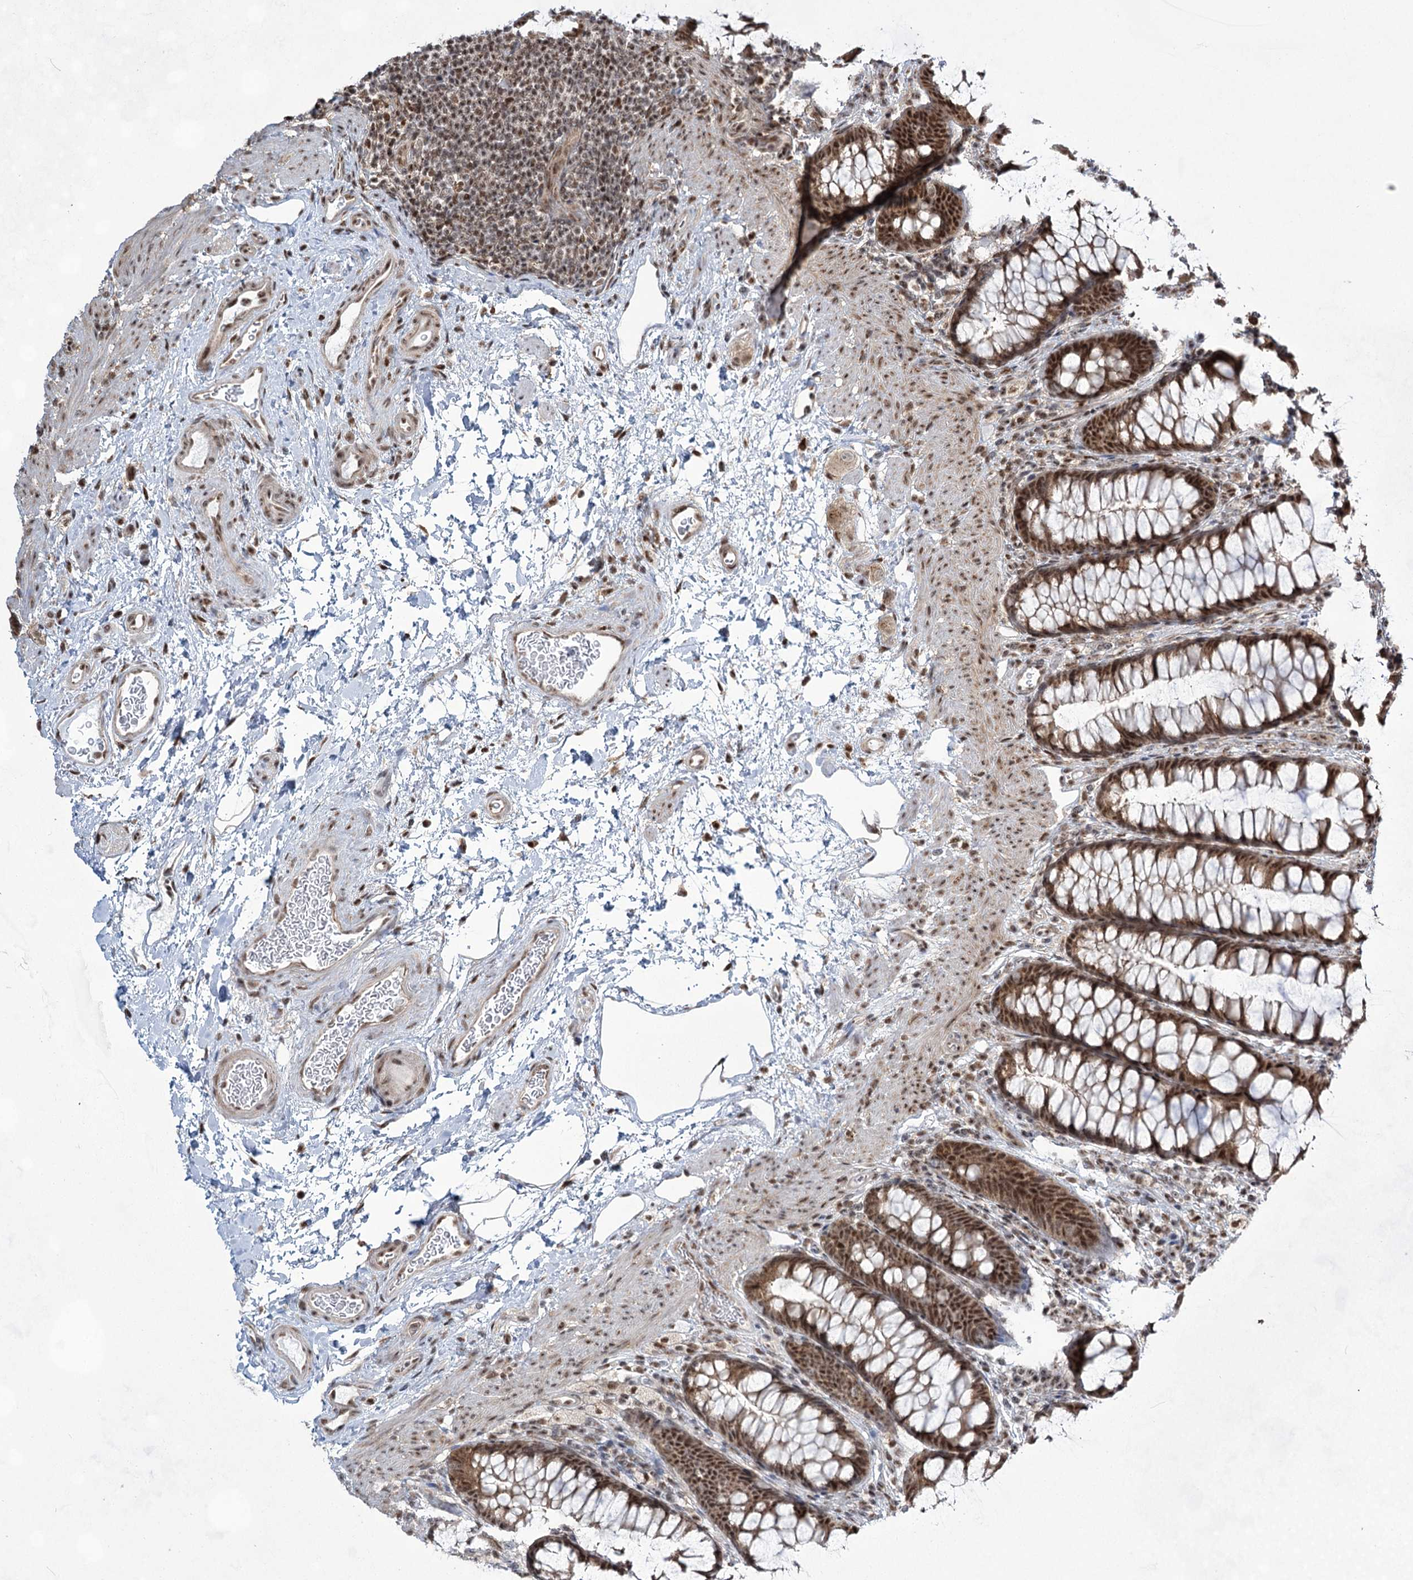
{"staining": {"intensity": "moderate", "quantity": ">75%", "location": "nuclear"}, "tissue": "colon", "cell_type": "Endothelial cells", "image_type": "normal", "snomed": [{"axis": "morphology", "description": "Normal tissue, NOS"}, {"axis": "topography", "description": "Colon"}], "caption": "Protein analysis of normal colon shows moderate nuclear expression in approximately >75% of endothelial cells. (DAB (3,3'-diaminobenzidine) = brown stain, brightfield microscopy at high magnification).", "gene": "ZCCHC8", "patient": {"sex": "female", "age": 62}}